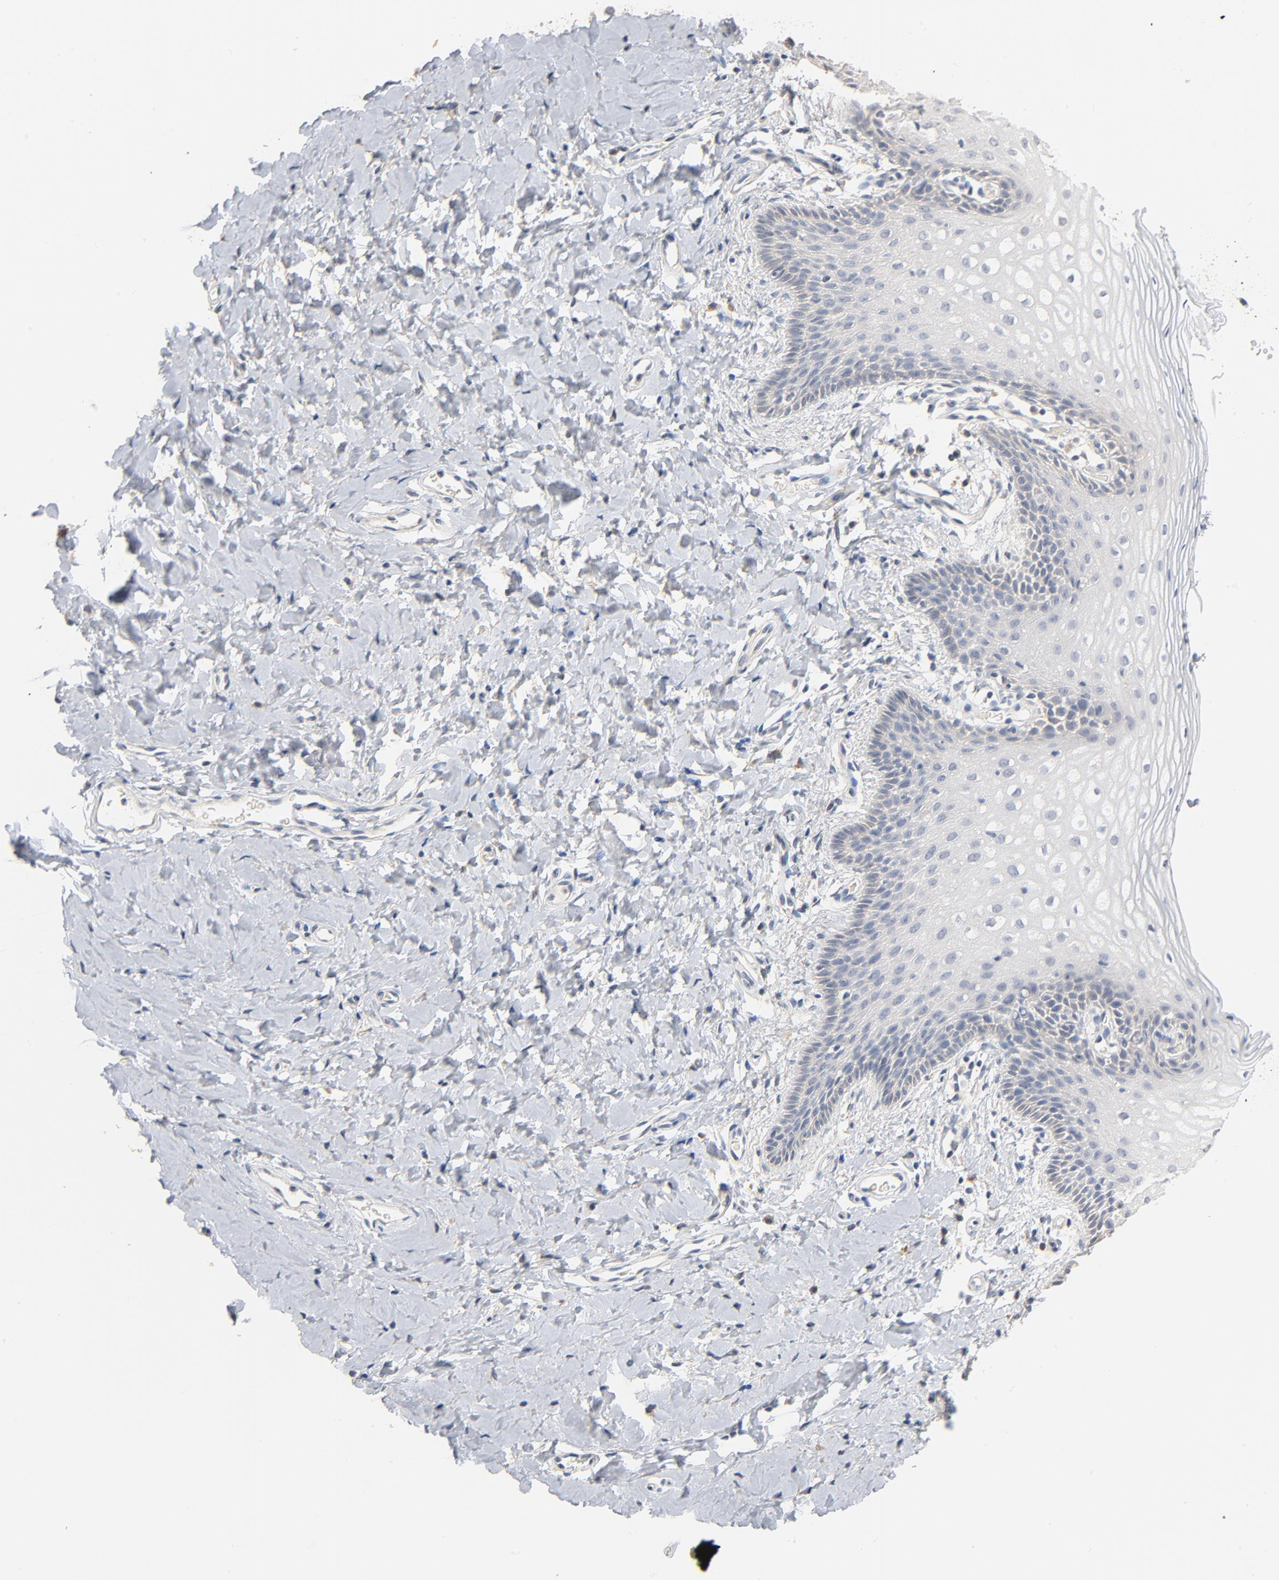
{"staining": {"intensity": "negative", "quantity": "none", "location": "none"}, "tissue": "vagina", "cell_type": "Squamous epithelial cells", "image_type": "normal", "snomed": [{"axis": "morphology", "description": "Normal tissue, NOS"}, {"axis": "topography", "description": "Vagina"}], "caption": "An immunohistochemistry histopathology image of normal vagina is shown. There is no staining in squamous epithelial cells of vagina. The staining was performed using DAB to visualize the protein expression in brown, while the nuclei were stained in blue with hematoxylin (Magnification: 20x).", "gene": "ZDHHC8", "patient": {"sex": "female", "age": 55}}